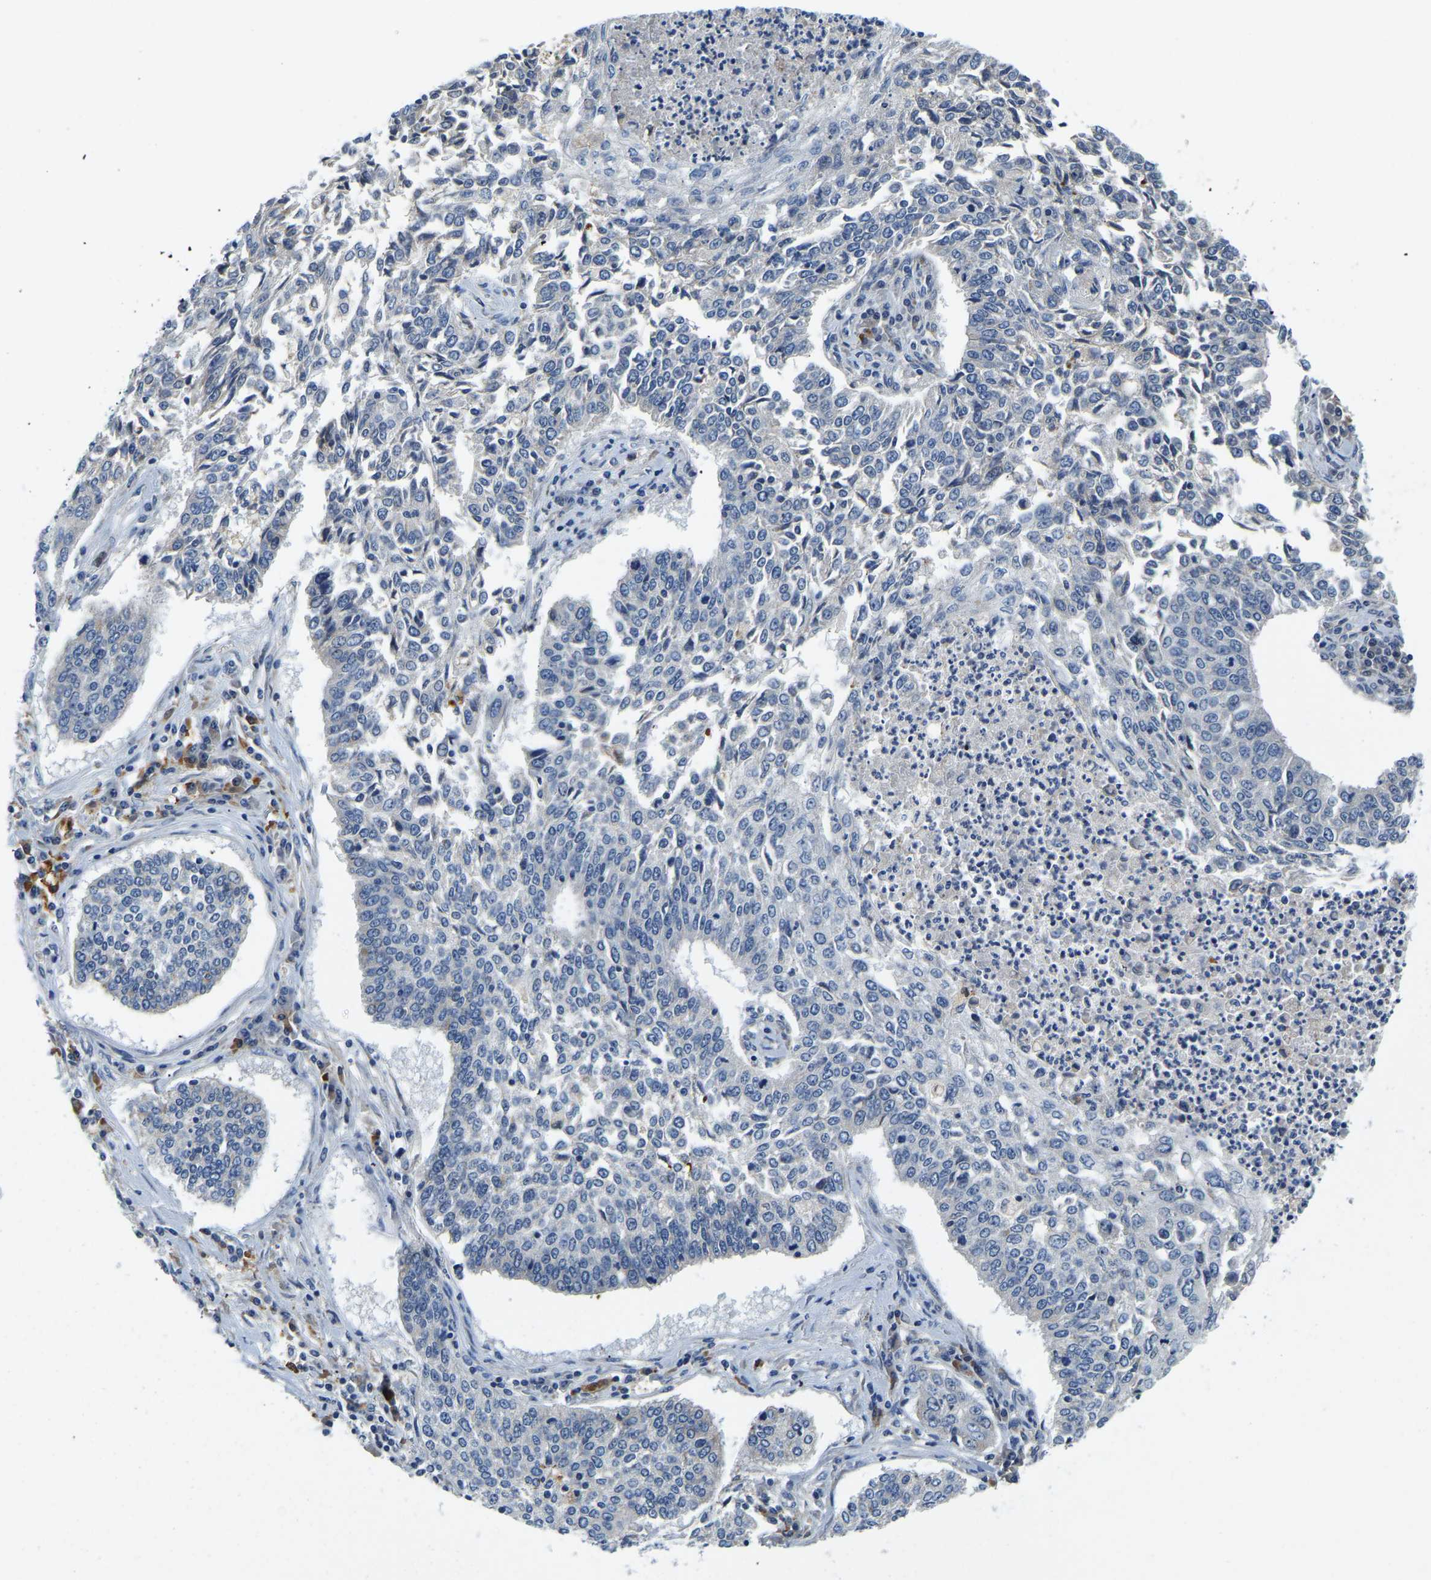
{"staining": {"intensity": "negative", "quantity": "none", "location": "none"}, "tissue": "lung cancer", "cell_type": "Tumor cells", "image_type": "cancer", "snomed": [{"axis": "morphology", "description": "Normal tissue, NOS"}, {"axis": "morphology", "description": "Squamous cell carcinoma, NOS"}, {"axis": "topography", "description": "Cartilage tissue"}, {"axis": "topography", "description": "Bronchus"}, {"axis": "topography", "description": "Lung"}], "caption": "Lung cancer stained for a protein using immunohistochemistry (IHC) displays no staining tumor cells.", "gene": "LIAS", "patient": {"sex": "female", "age": 49}}